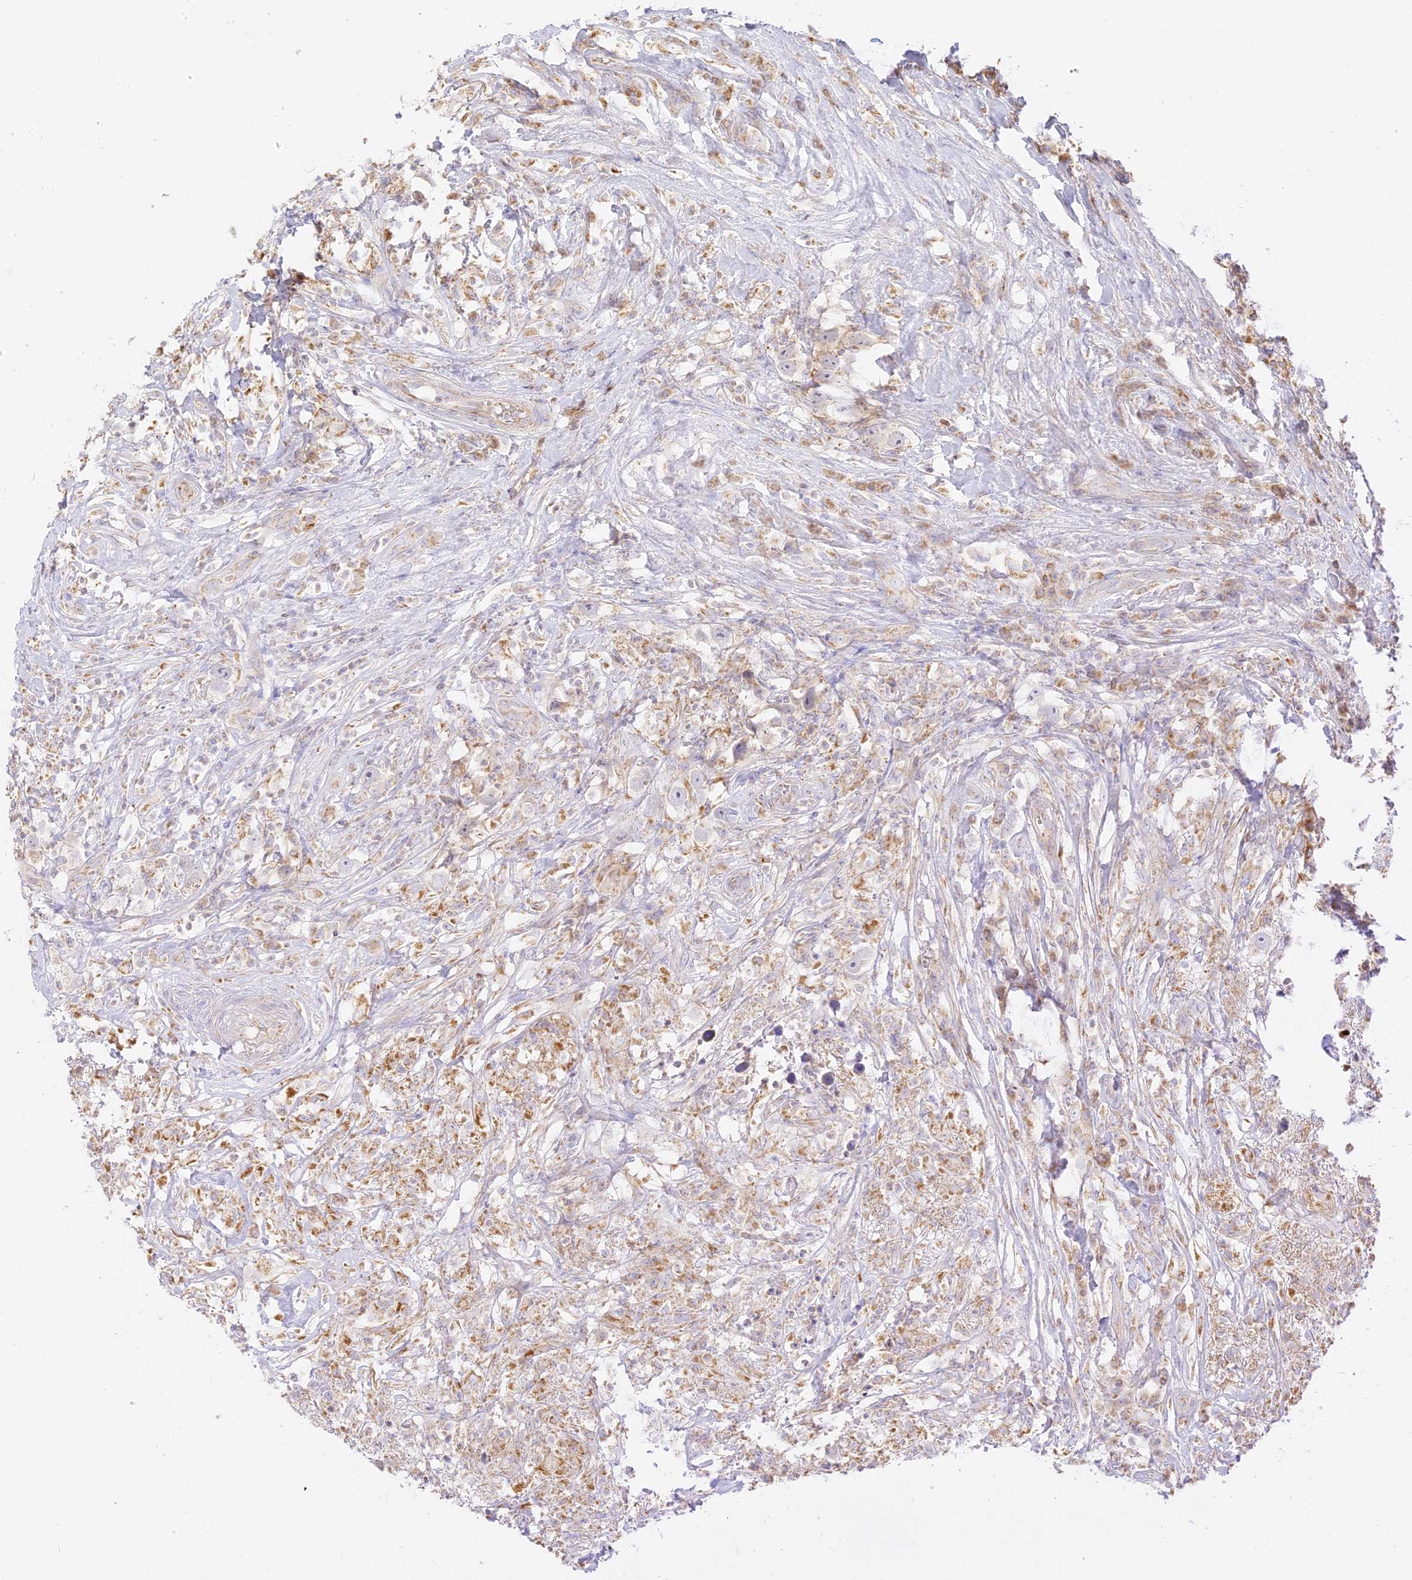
{"staining": {"intensity": "negative", "quantity": "none", "location": "none"}, "tissue": "testis cancer", "cell_type": "Tumor cells", "image_type": "cancer", "snomed": [{"axis": "morphology", "description": "Seminoma, NOS"}, {"axis": "topography", "description": "Testis"}], "caption": "This image is of testis seminoma stained with IHC to label a protein in brown with the nuclei are counter-stained blue. There is no staining in tumor cells. (DAB immunohistochemistry, high magnification).", "gene": "LRRC15", "patient": {"sex": "male", "age": 49}}